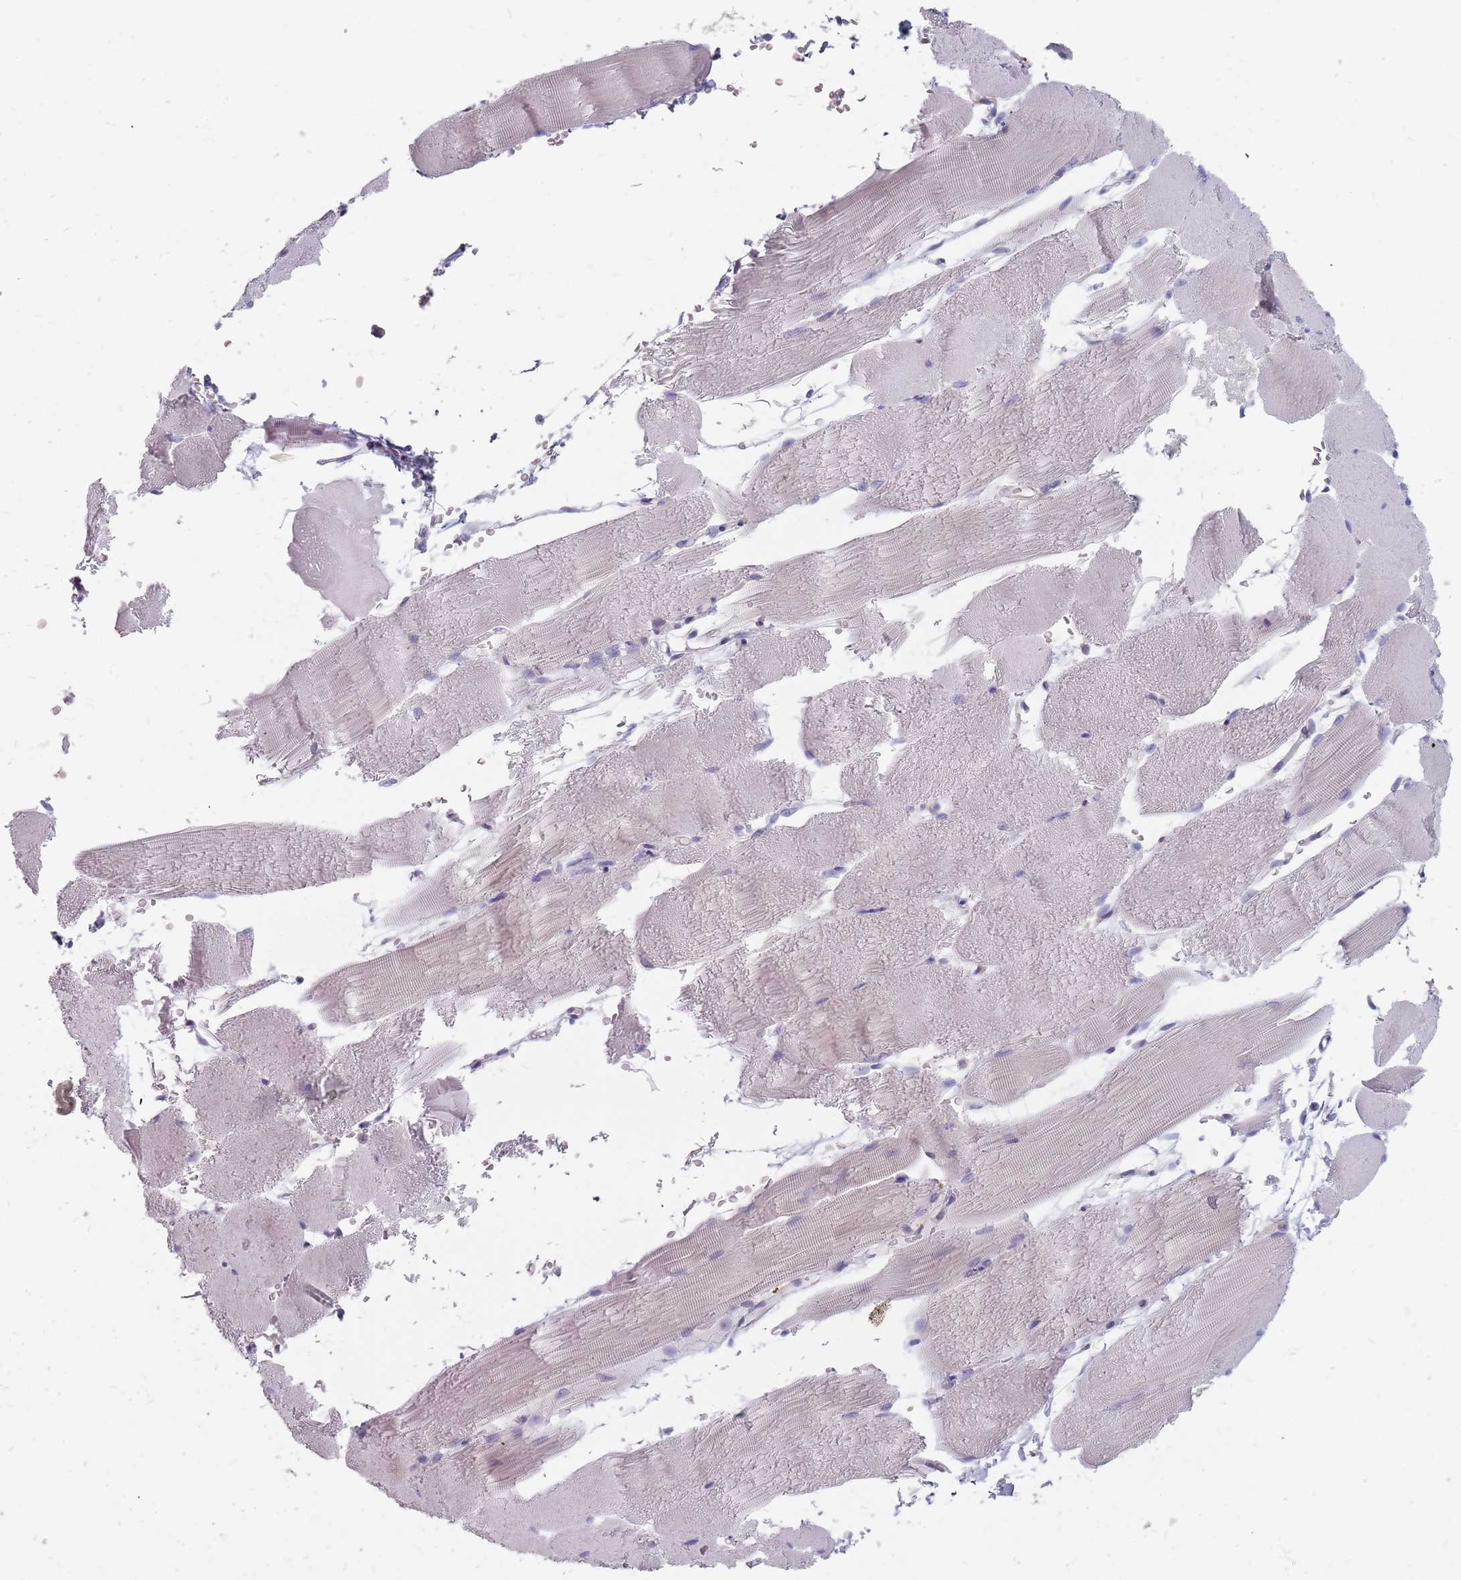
{"staining": {"intensity": "negative", "quantity": "none", "location": "none"}, "tissue": "skeletal muscle", "cell_type": "Myocytes", "image_type": "normal", "snomed": [{"axis": "morphology", "description": "Normal tissue, NOS"}, {"axis": "topography", "description": "Skeletal muscle"}, {"axis": "topography", "description": "Parathyroid gland"}], "caption": "High power microscopy photomicrograph of an immunohistochemistry (IHC) histopathology image of normal skeletal muscle, revealing no significant expression in myocytes.", "gene": "CMTR2", "patient": {"sex": "female", "age": 37}}